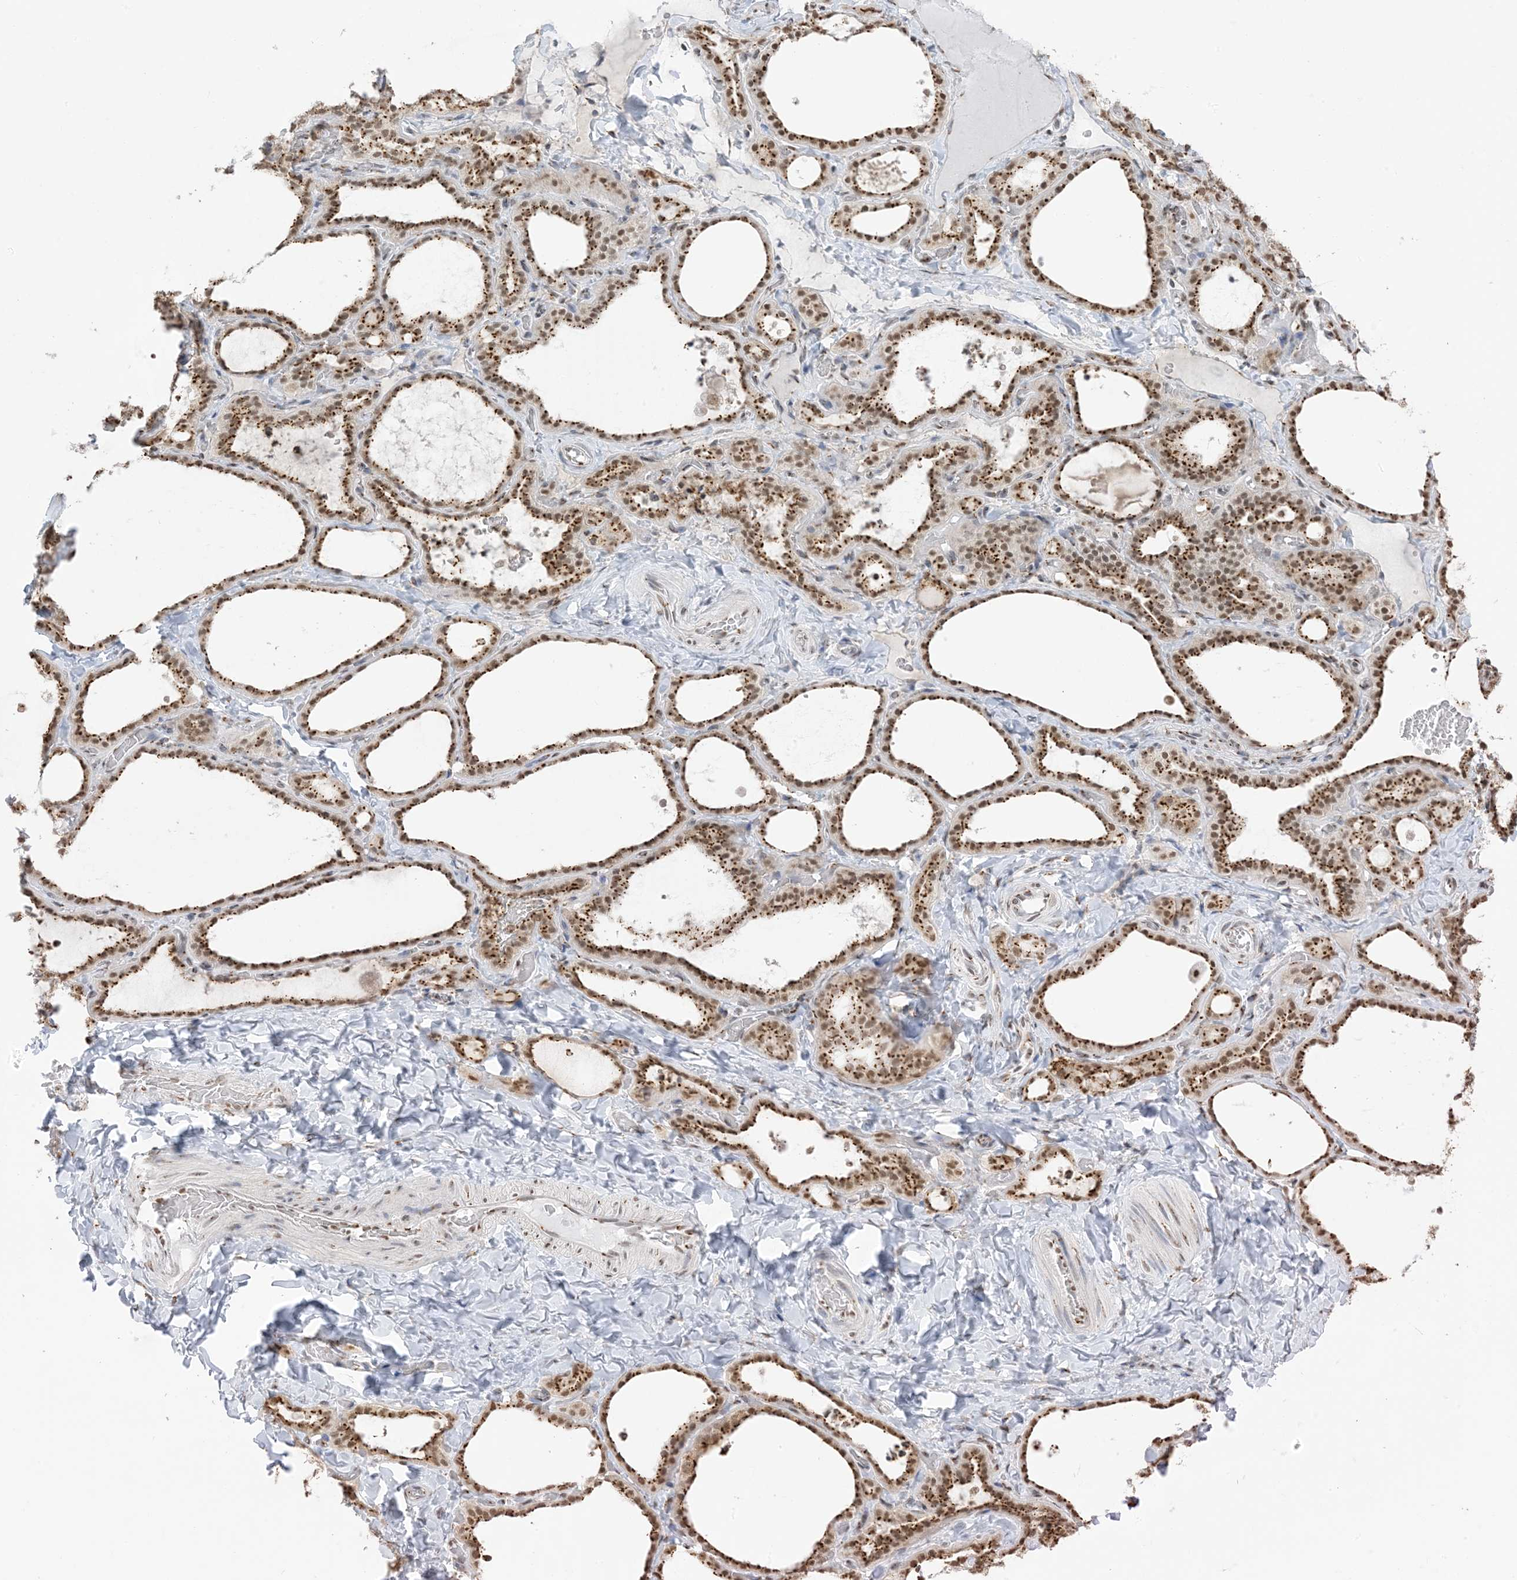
{"staining": {"intensity": "strong", "quantity": ">75%", "location": "cytoplasmic/membranous,nuclear"}, "tissue": "thyroid gland", "cell_type": "Glandular cells", "image_type": "normal", "snomed": [{"axis": "morphology", "description": "Normal tissue, NOS"}, {"axis": "topography", "description": "Thyroid gland"}], "caption": "Protein positivity by IHC reveals strong cytoplasmic/membranous,nuclear expression in approximately >75% of glandular cells in unremarkable thyroid gland.", "gene": "GPR107", "patient": {"sex": "female", "age": 22}}